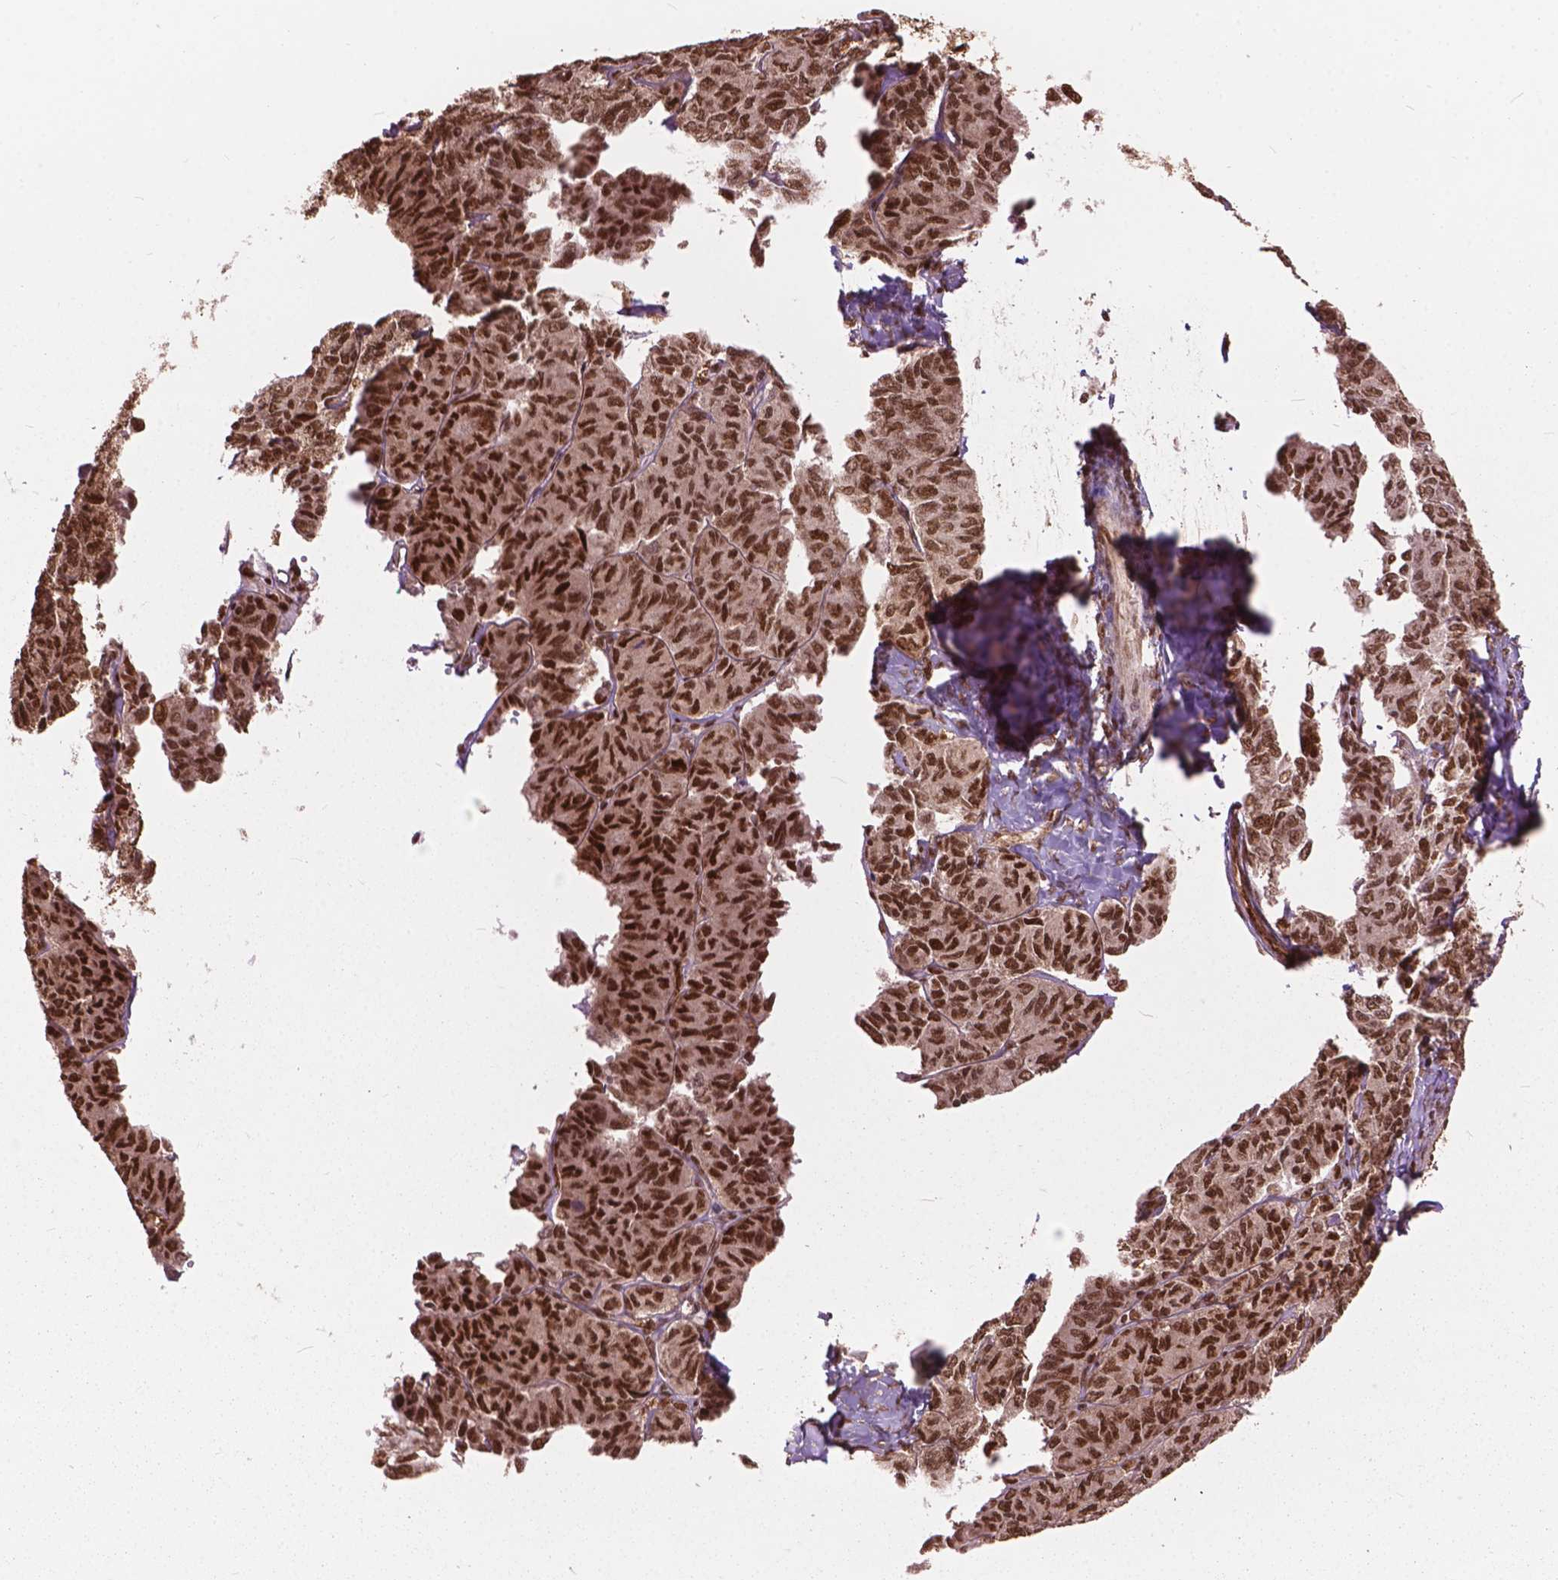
{"staining": {"intensity": "strong", "quantity": ">75%", "location": "nuclear"}, "tissue": "ovarian cancer", "cell_type": "Tumor cells", "image_type": "cancer", "snomed": [{"axis": "morphology", "description": "Carcinoma, endometroid"}, {"axis": "topography", "description": "Ovary"}], "caption": "An image of human ovarian endometroid carcinoma stained for a protein shows strong nuclear brown staining in tumor cells. (brown staining indicates protein expression, while blue staining denotes nuclei).", "gene": "ANP32B", "patient": {"sex": "female", "age": 80}}